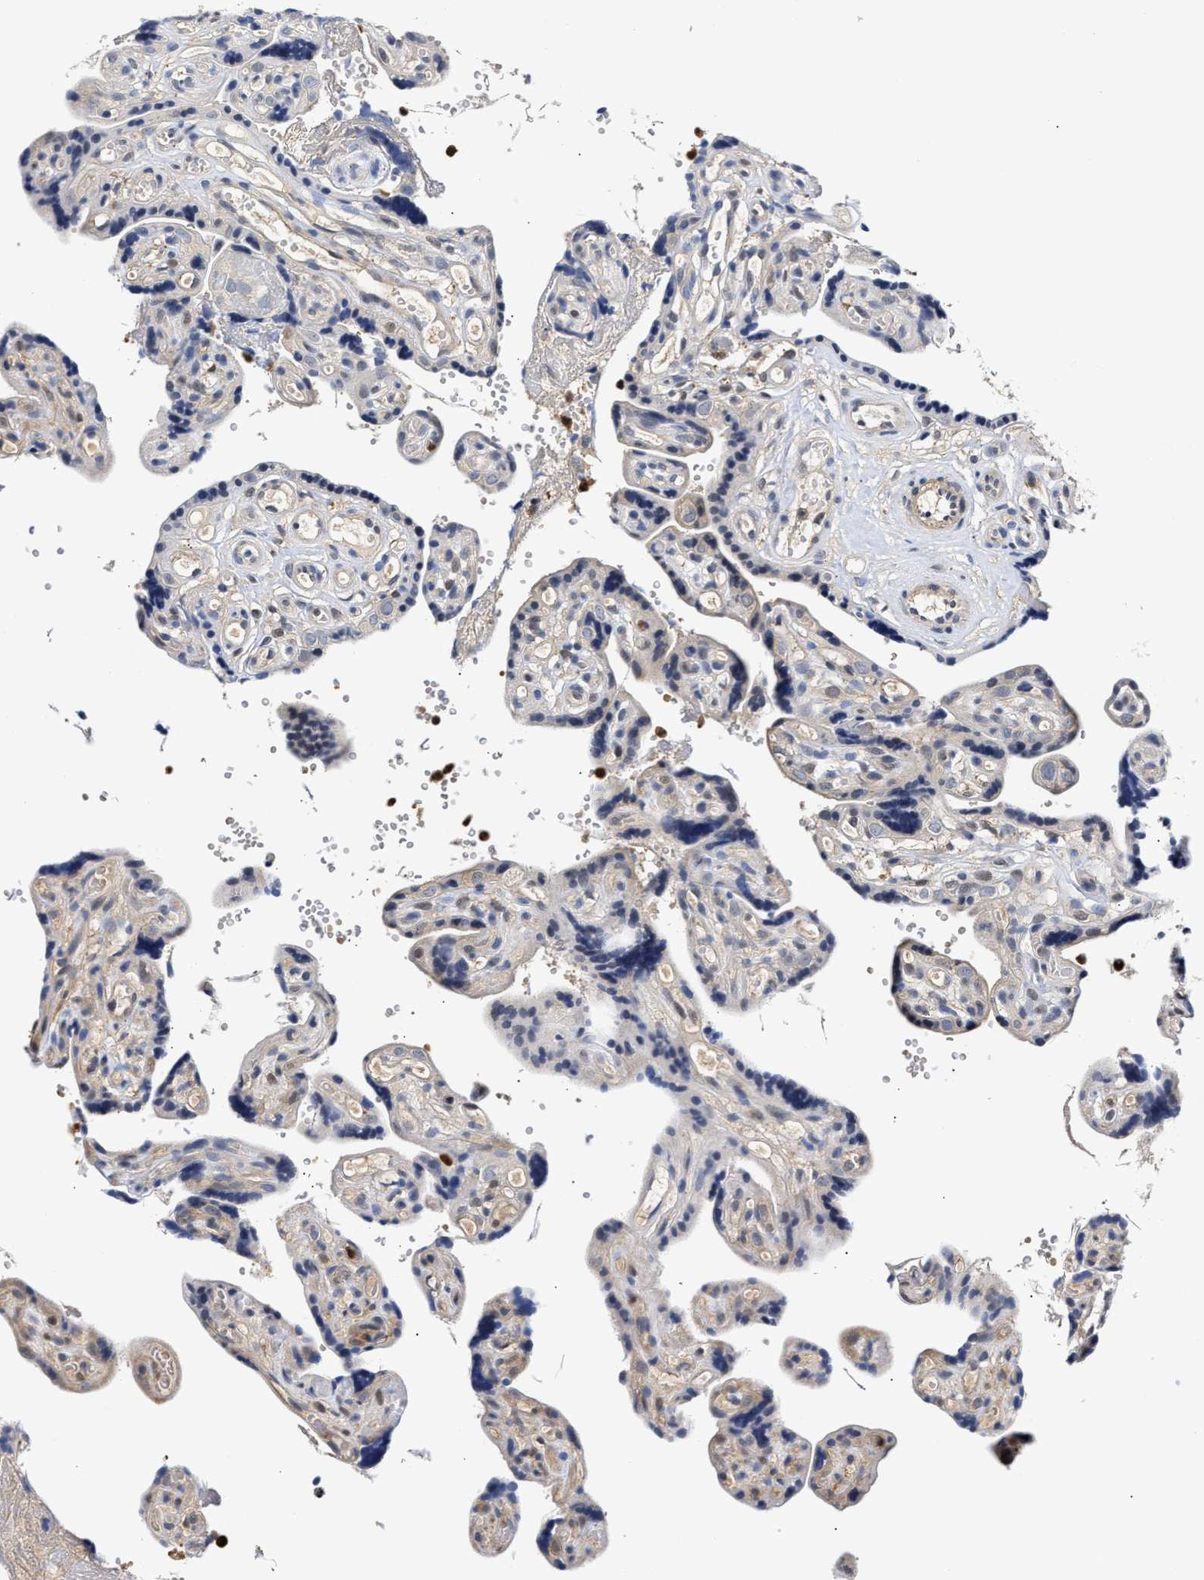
{"staining": {"intensity": "weak", "quantity": "<25%", "location": "cytoplasmic/membranous,nuclear"}, "tissue": "placenta", "cell_type": "Decidual cells", "image_type": "normal", "snomed": [{"axis": "morphology", "description": "Normal tissue, NOS"}, {"axis": "topography", "description": "Placenta"}], "caption": "There is no significant expression in decidual cells of placenta. (Immunohistochemistry, brightfield microscopy, high magnification).", "gene": "KLHDC1", "patient": {"sex": "female", "age": 30}}